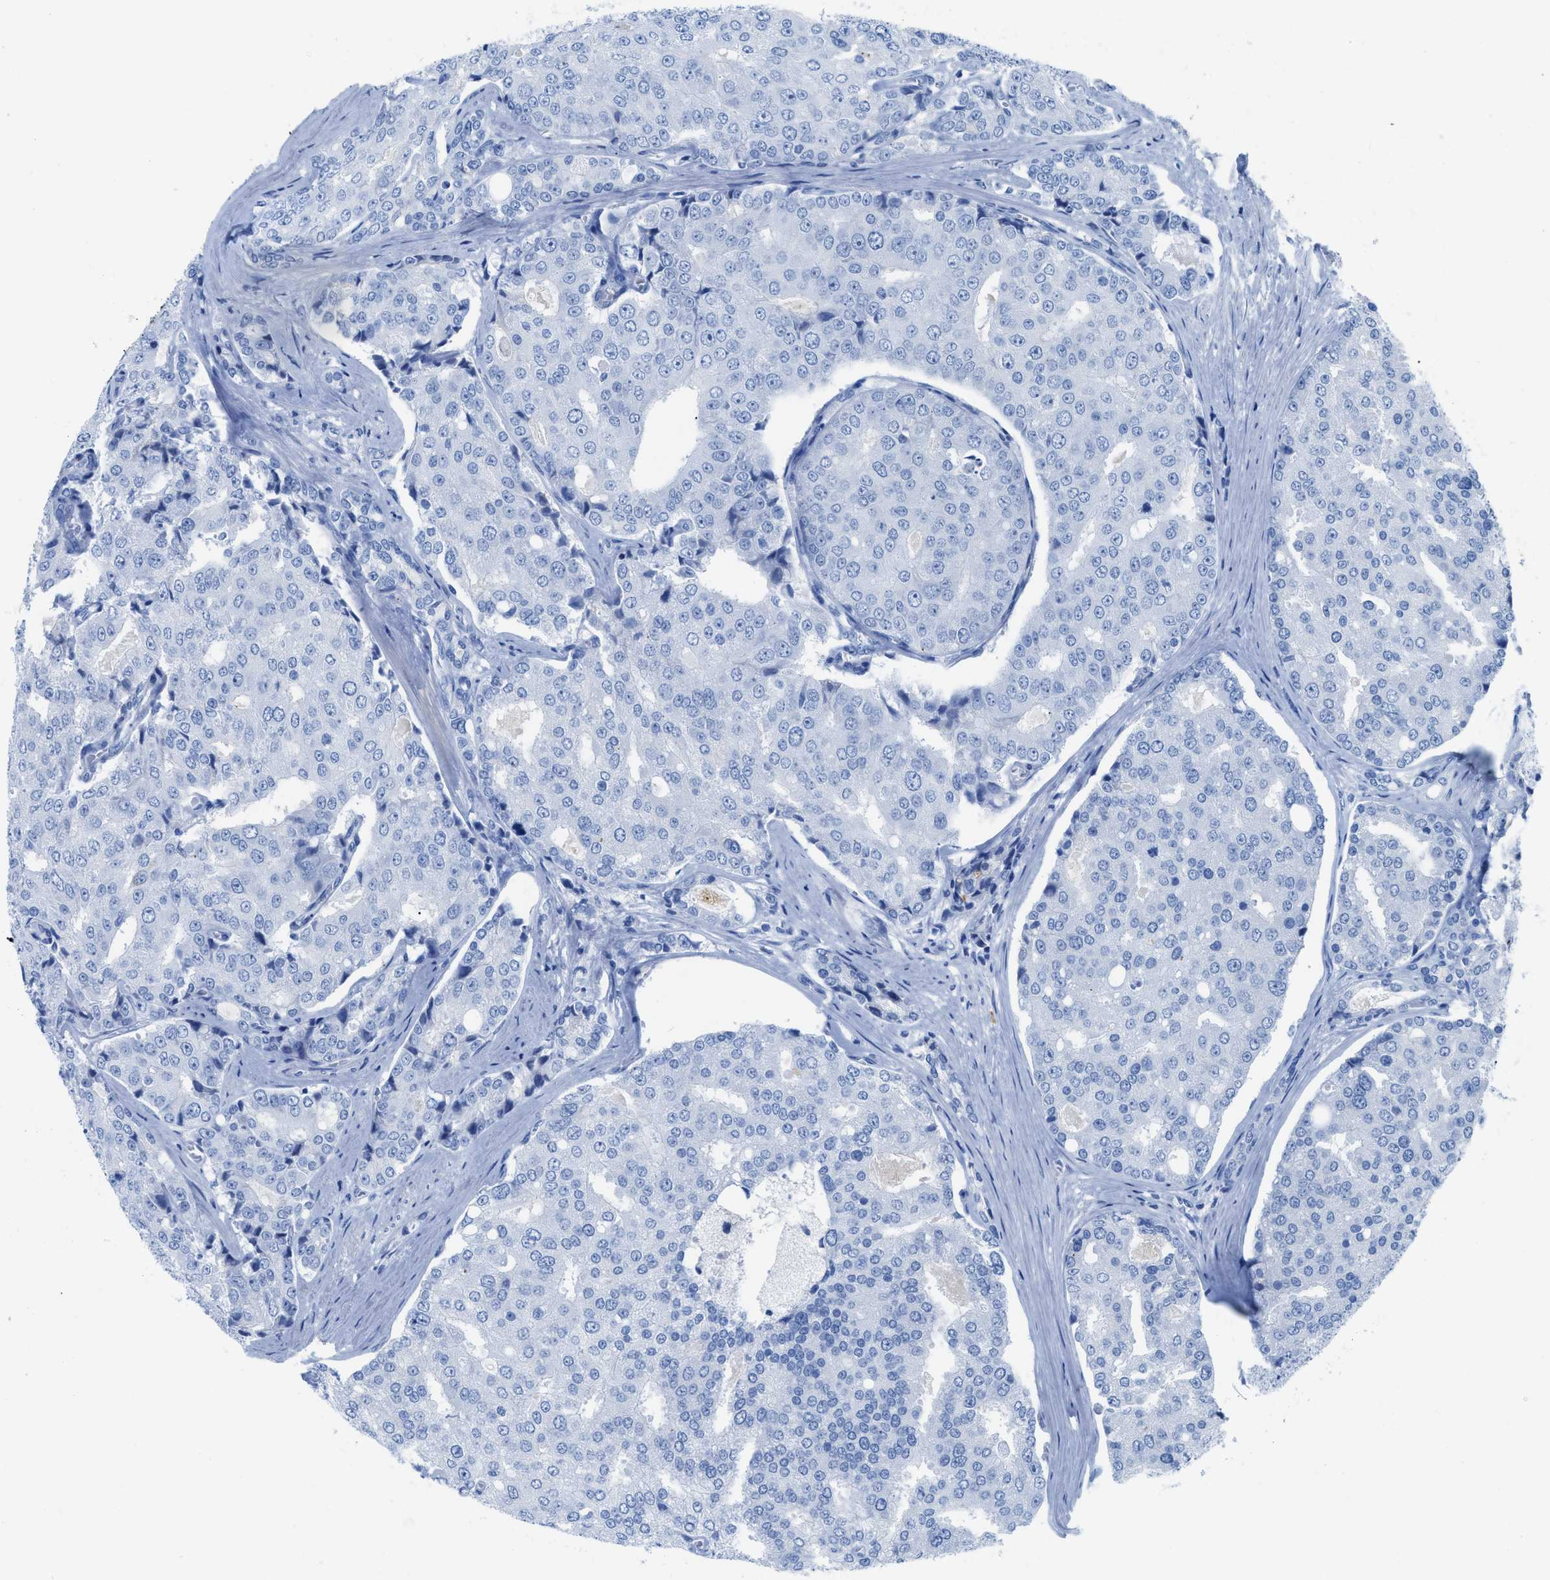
{"staining": {"intensity": "negative", "quantity": "none", "location": "none"}, "tissue": "prostate cancer", "cell_type": "Tumor cells", "image_type": "cancer", "snomed": [{"axis": "morphology", "description": "Adenocarcinoma, High grade"}, {"axis": "topography", "description": "Prostate"}], "caption": "IHC histopathology image of adenocarcinoma (high-grade) (prostate) stained for a protein (brown), which displays no expression in tumor cells.", "gene": "TCL1A", "patient": {"sex": "male", "age": 50}}